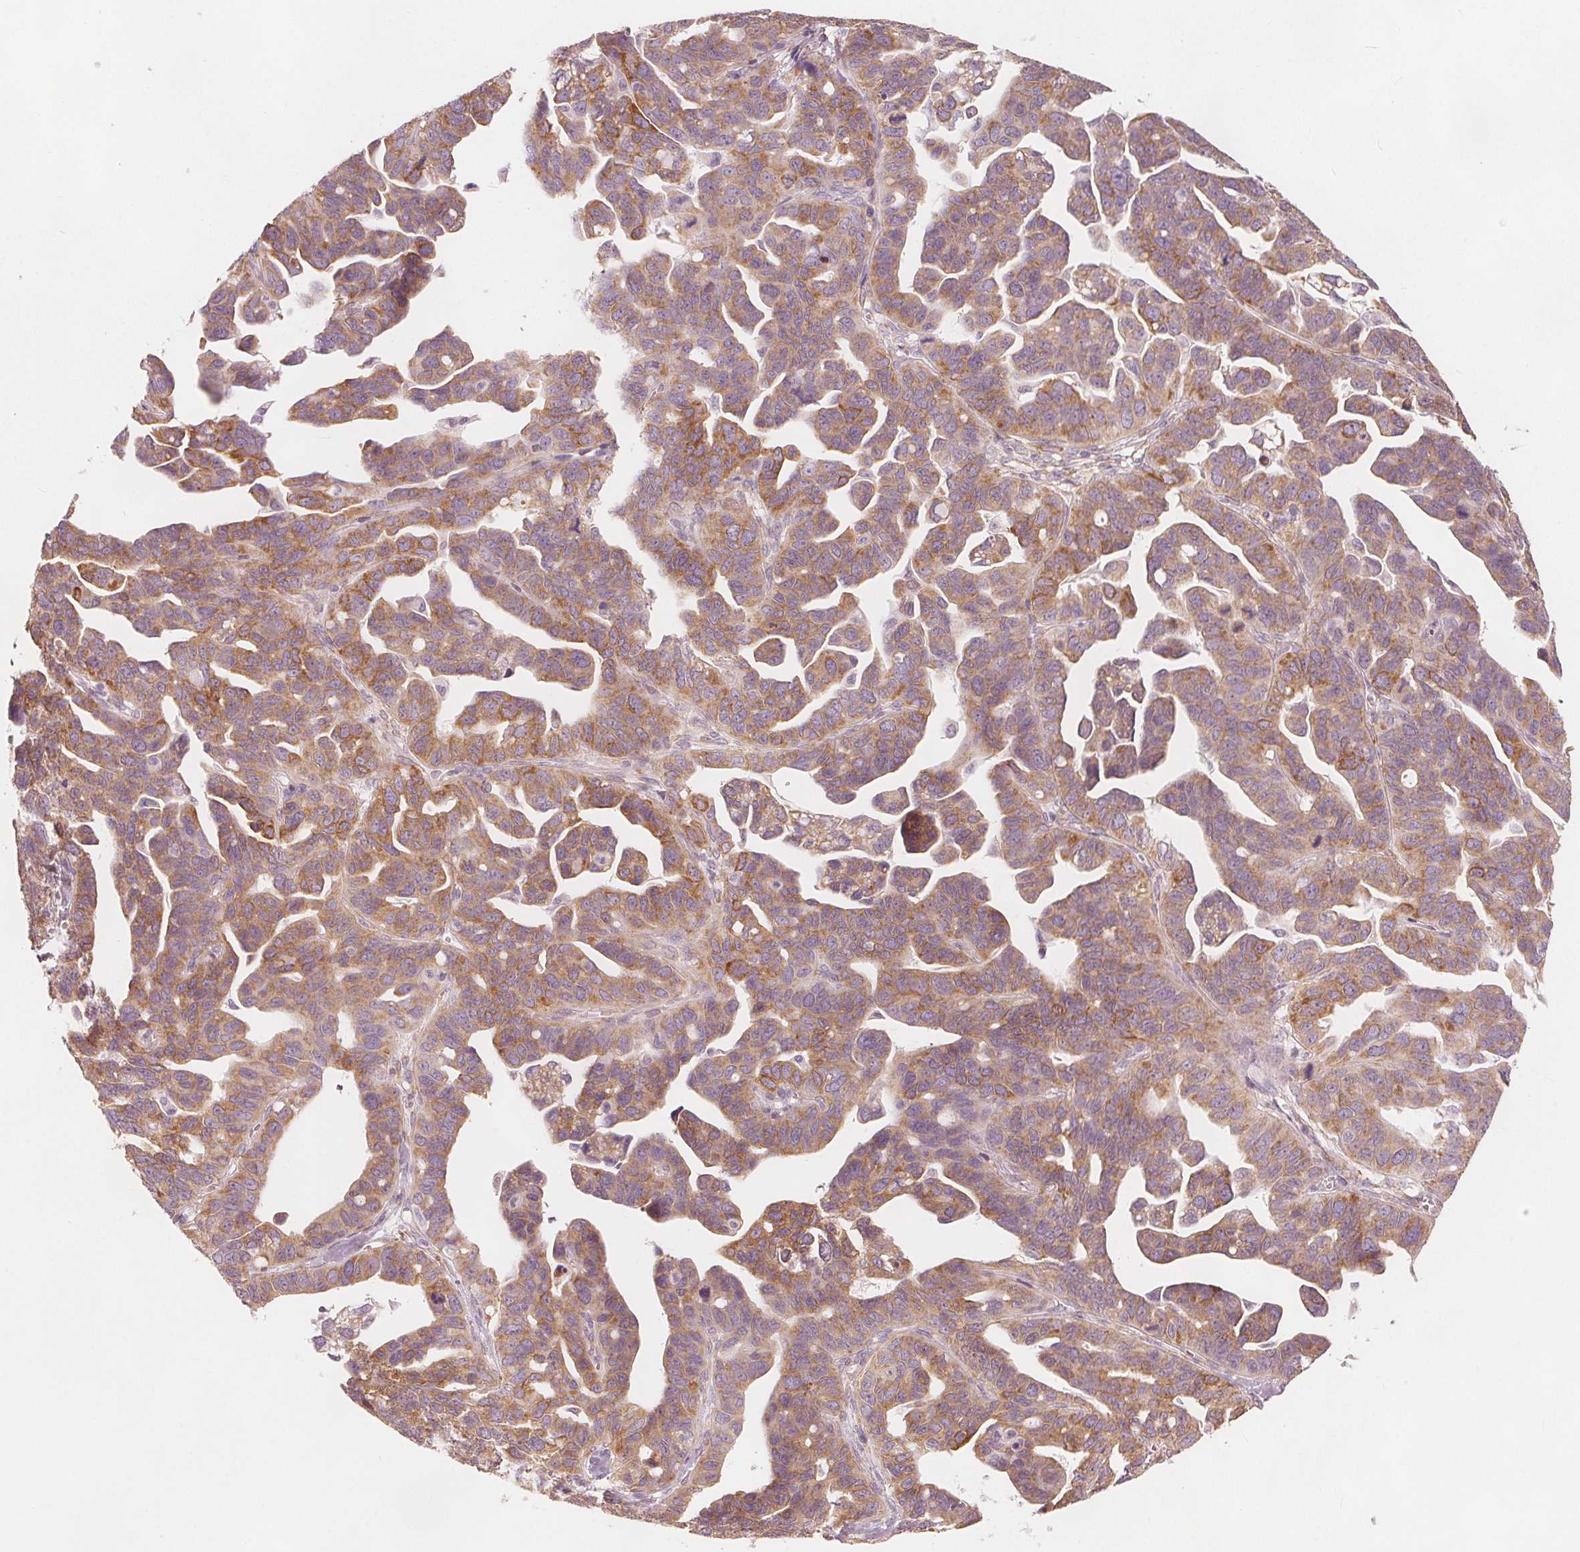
{"staining": {"intensity": "moderate", "quantity": ">75%", "location": "cytoplasmic/membranous"}, "tissue": "ovarian cancer", "cell_type": "Tumor cells", "image_type": "cancer", "snomed": [{"axis": "morphology", "description": "Cystadenocarcinoma, serous, NOS"}, {"axis": "topography", "description": "Ovary"}], "caption": "Ovarian cancer stained for a protein (brown) displays moderate cytoplasmic/membranous positive staining in about >75% of tumor cells.", "gene": "BRSK1", "patient": {"sex": "female", "age": 69}}